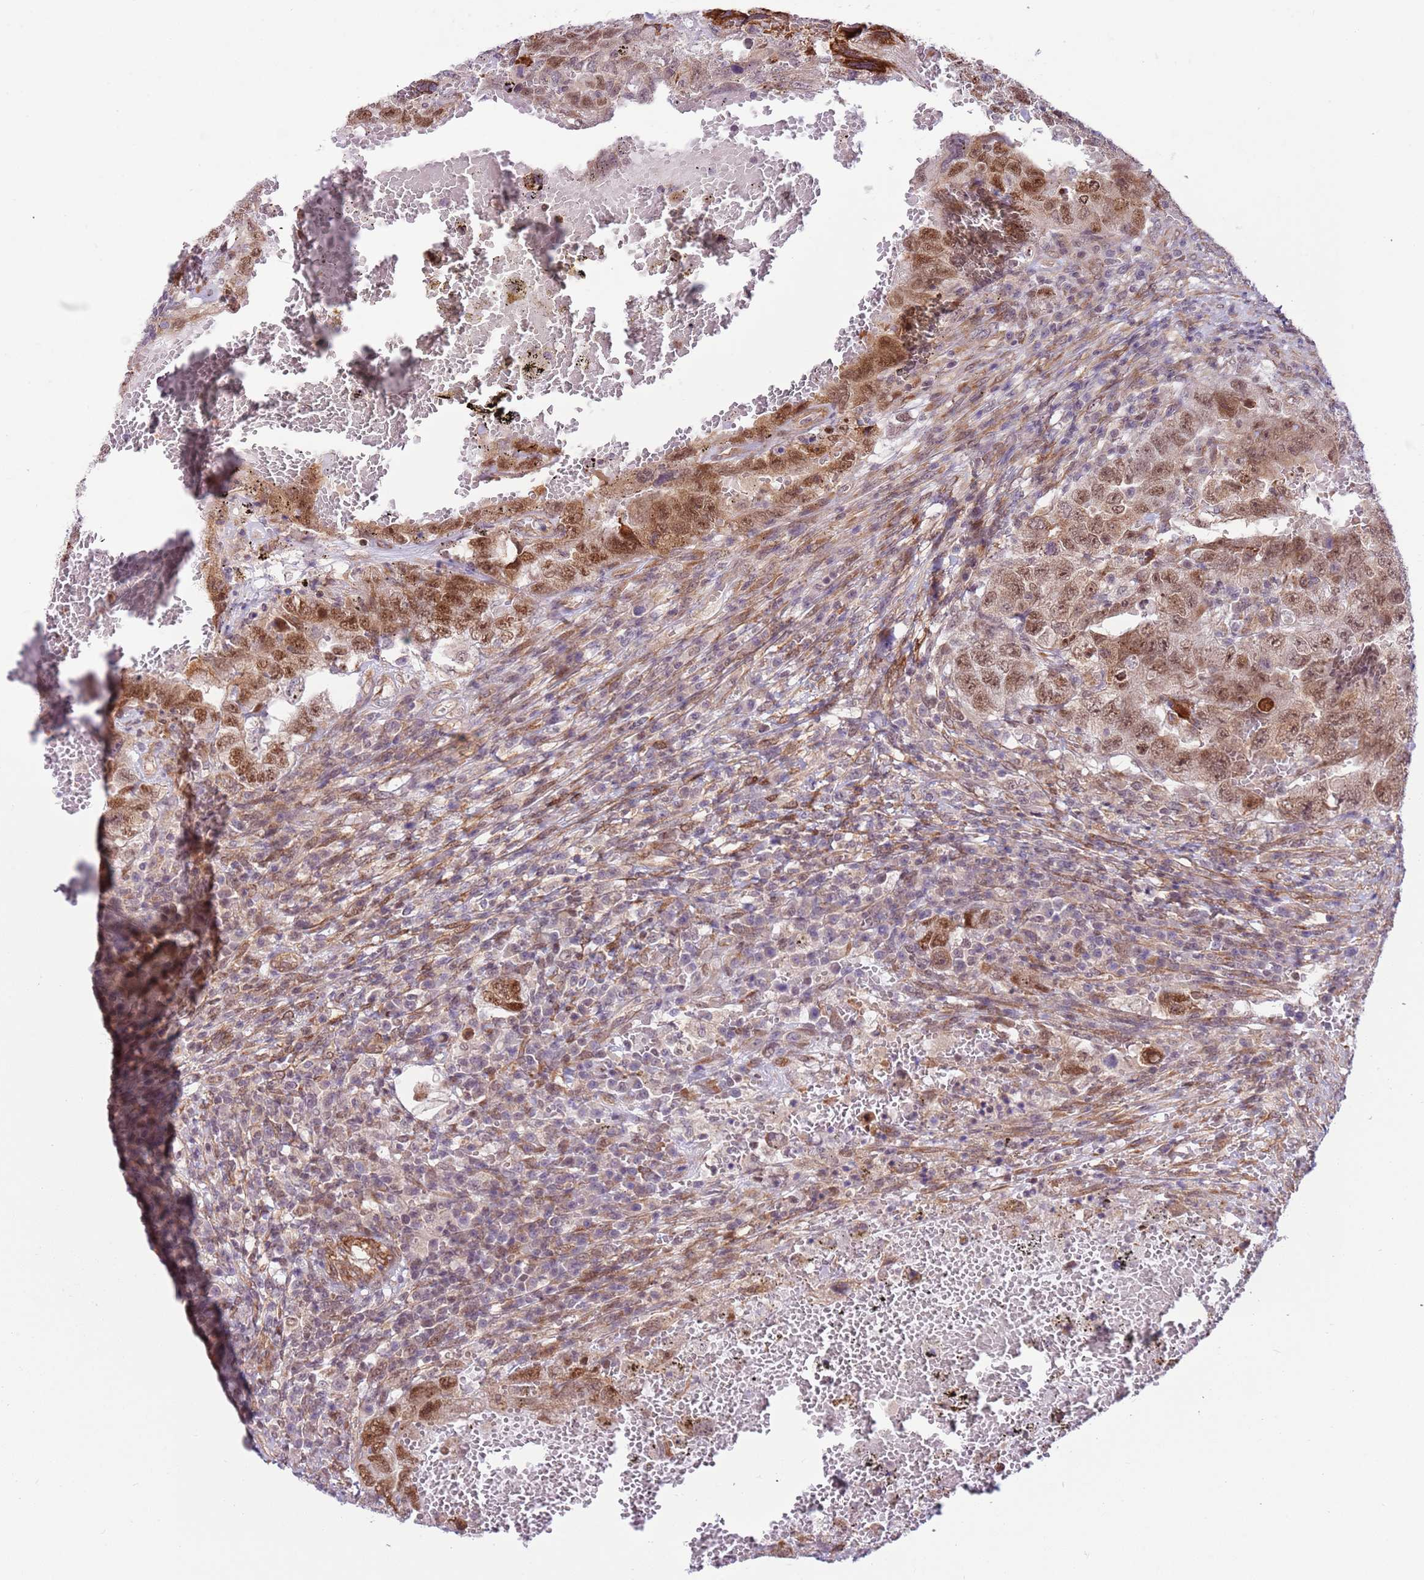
{"staining": {"intensity": "moderate", "quantity": ">75%", "location": "nuclear"}, "tissue": "testis cancer", "cell_type": "Tumor cells", "image_type": "cancer", "snomed": [{"axis": "morphology", "description": "Carcinoma, Embryonal, NOS"}, {"axis": "topography", "description": "Testis"}], "caption": "Protein positivity by IHC exhibits moderate nuclear positivity in about >75% of tumor cells in testis cancer.", "gene": "DCAF4", "patient": {"sex": "male", "age": 26}}